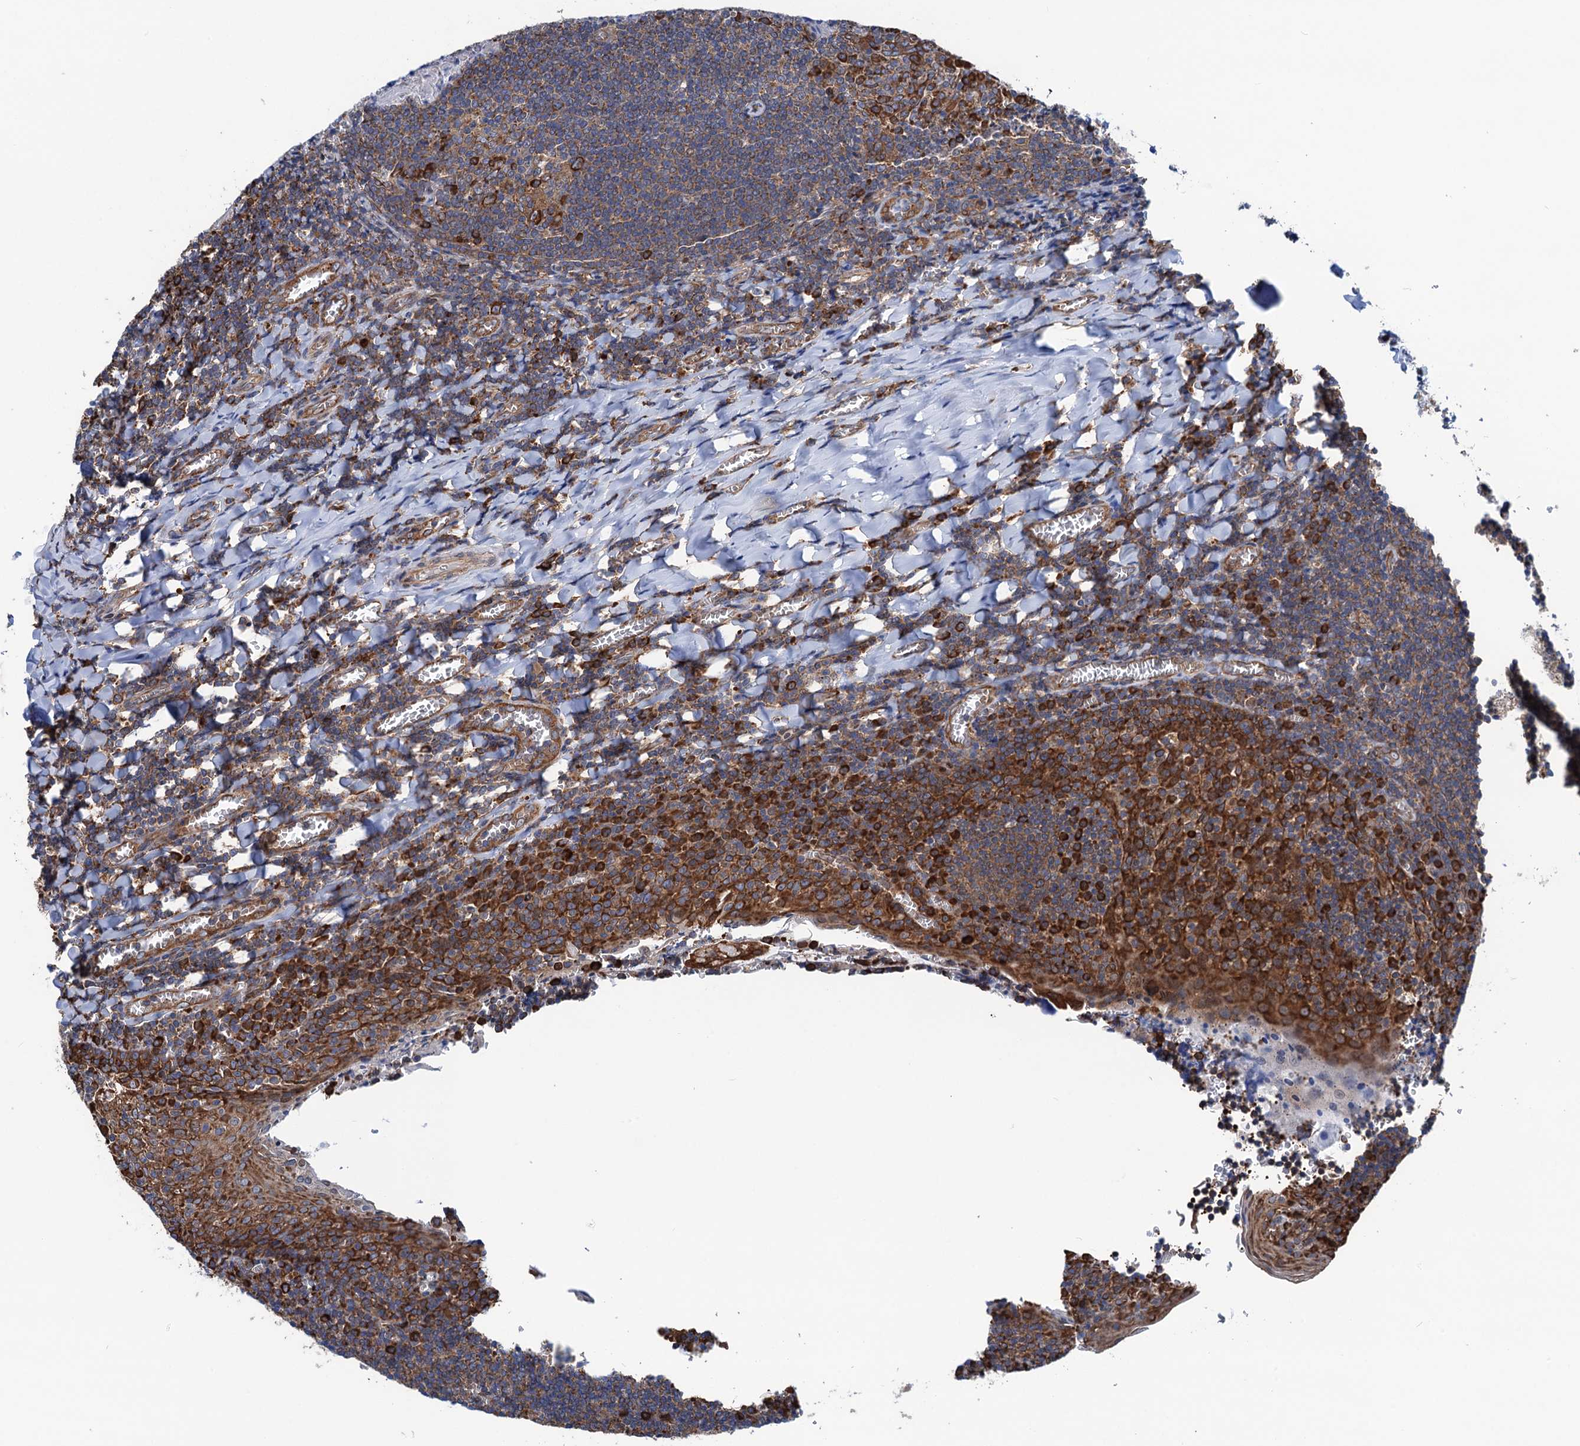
{"staining": {"intensity": "moderate", "quantity": ">75%", "location": "cytoplasmic/membranous"}, "tissue": "tonsil", "cell_type": "Germinal center cells", "image_type": "normal", "snomed": [{"axis": "morphology", "description": "Normal tissue, NOS"}, {"axis": "topography", "description": "Tonsil"}], "caption": "A high-resolution photomicrograph shows immunohistochemistry staining of unremarkable tonsil, which exhibits moderate cytoplasmic/membranous expression in approximately >75% of germinal center cells.", "gene": "SLC12A7", "patient": {"sex": "male", "age": 27}}